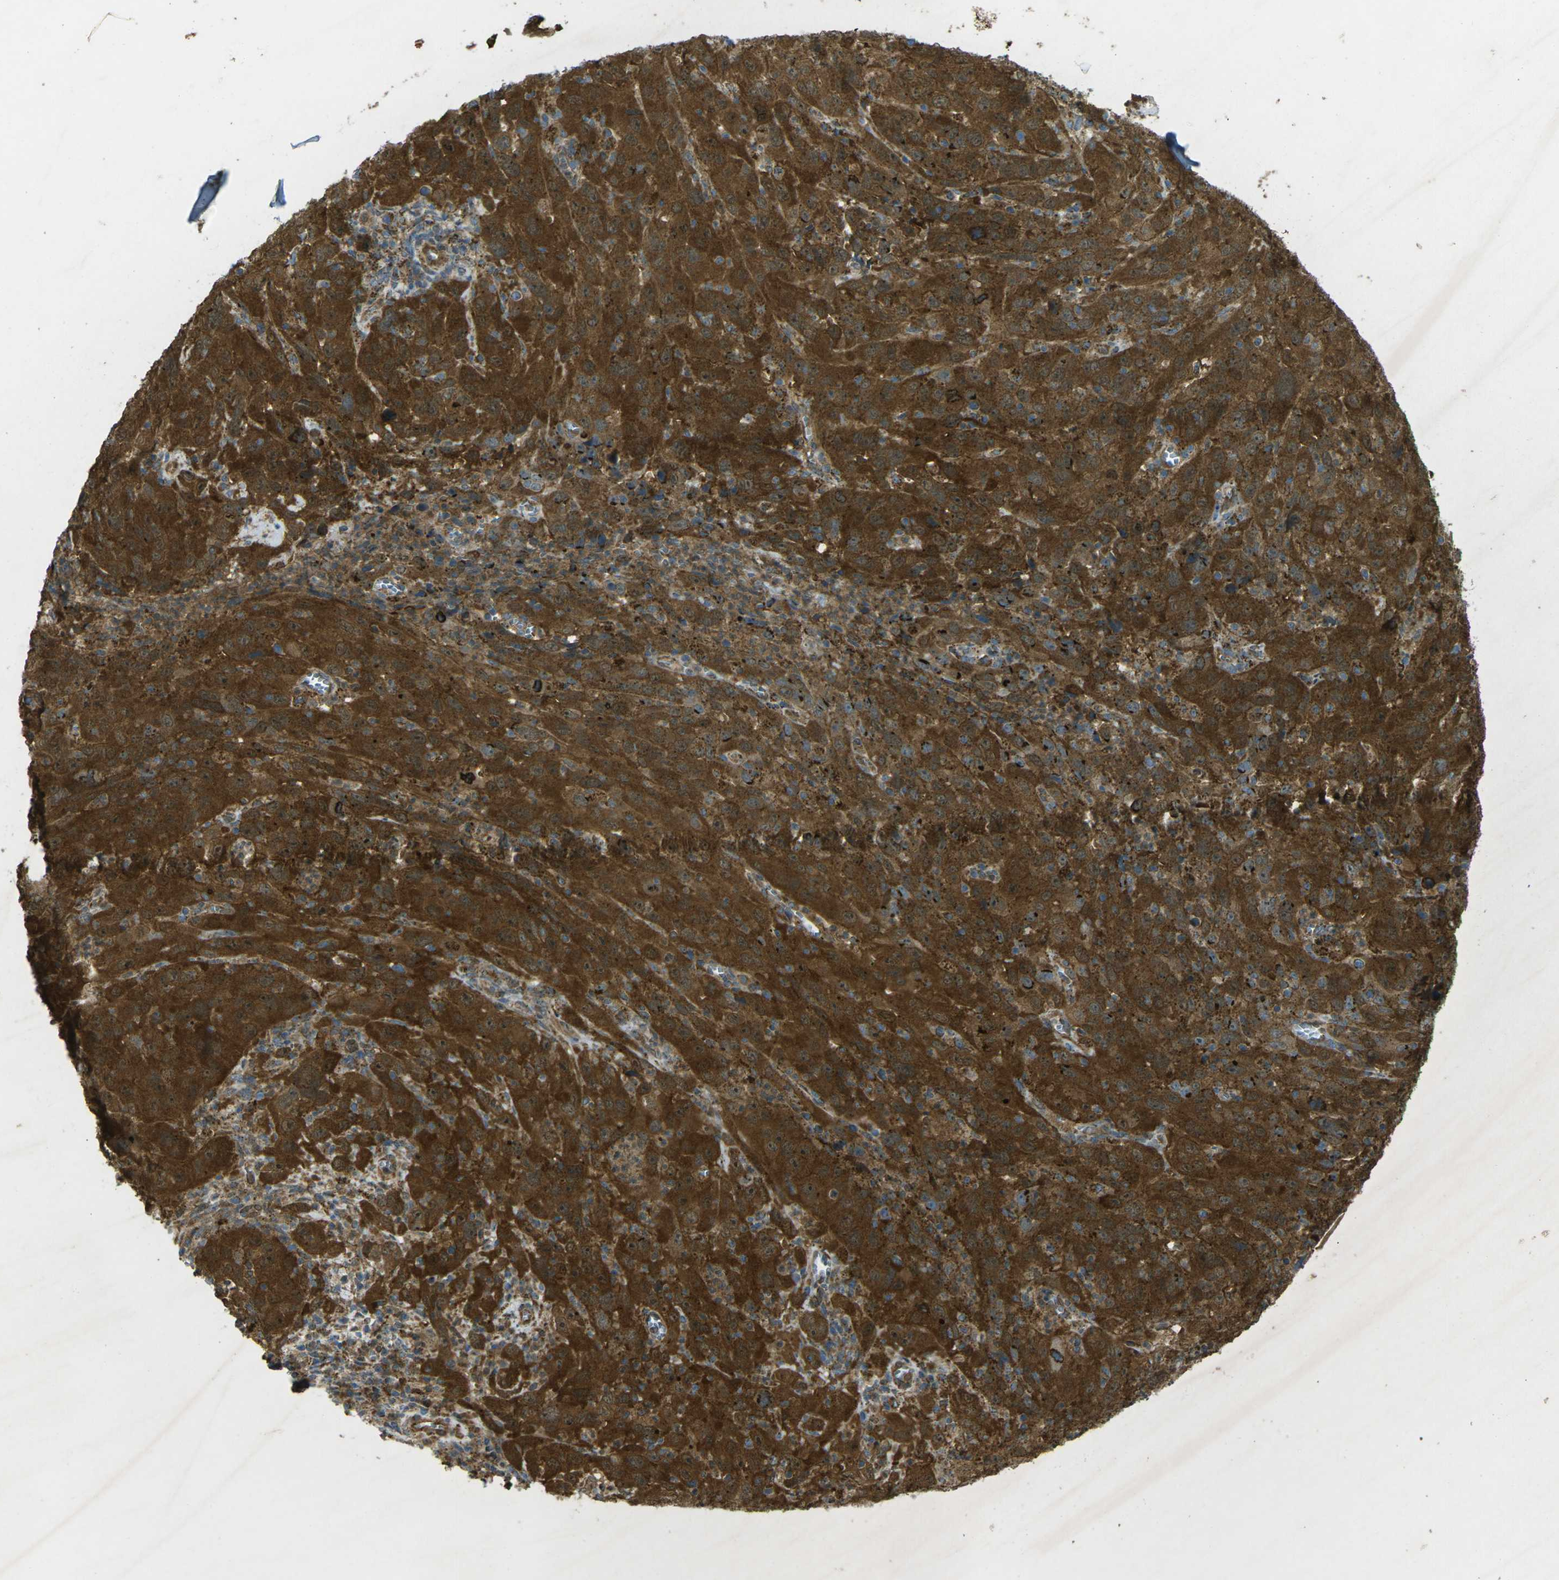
{"staining": {"intensity": "strong", "quantity": ">75%", "location": "cytoplasmic/membranous"}, "tissue": "cervical cancer", "cell_type": "Tumor cells", "image_type": "cancer", "snomed": [{"axis": "morphology", "description": "Squamous cell carcinoma, NOS"}, {"axis": "topography", "description": "Cervix"}], "caption": "The micrograph displays a brown stain indicating the presence of a protein in the cytoplasmic/membranous of tumor cells in cervical squamous cell carcinoma.", "gene": "CHMP3", "patient": {"sex": "female", "age": 32}}